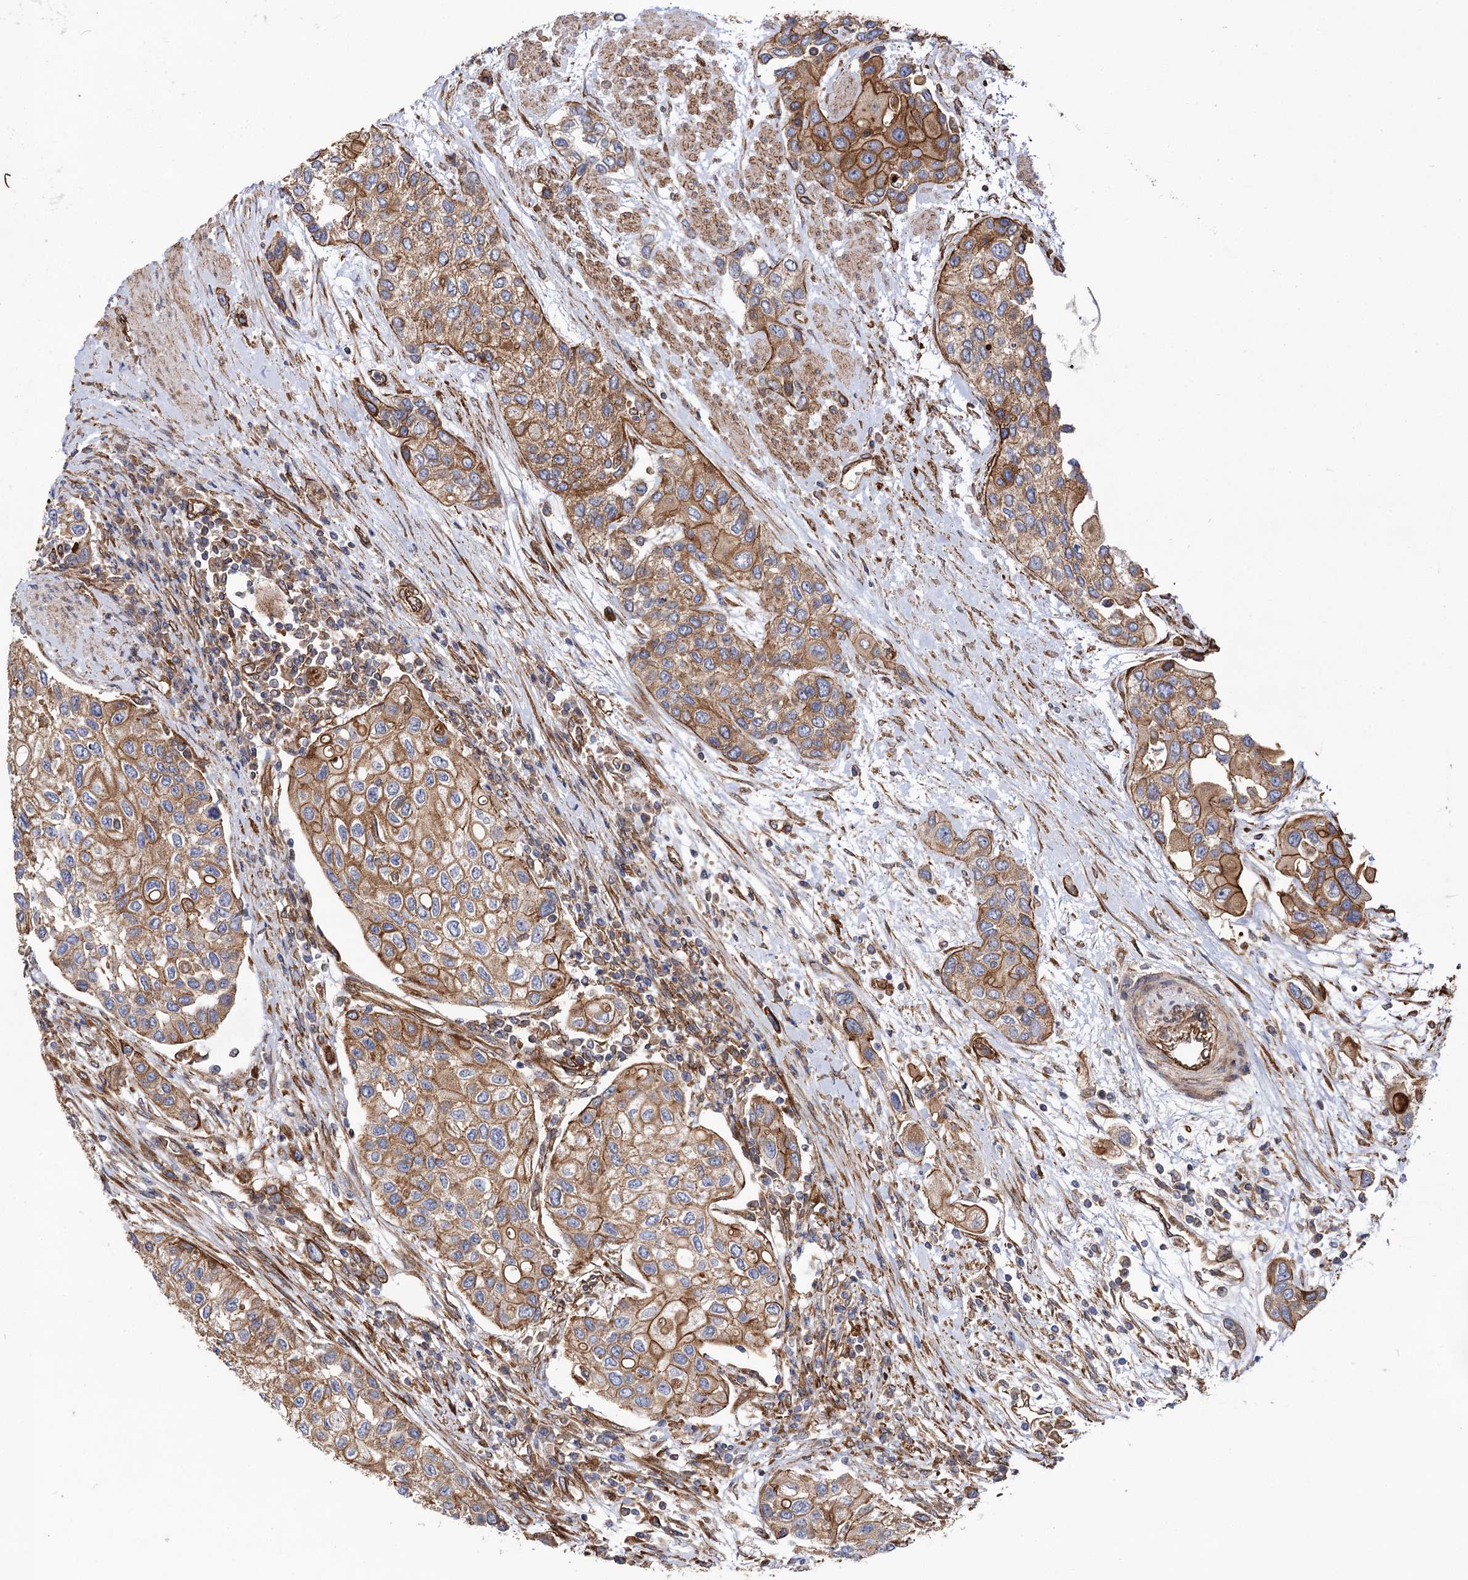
{"staining": {"intensity": "moderate", "quantity": ">75%", "location": "cytoplasmic/membranous"}, "tissue": "urothelial cancer", "cell_type": "Tumor cells", "image_type": "cancer", "snomed": [{"axis": "morphology", "description": "Normal tissue, NOS"}, {"axis": "morphology", "description": "Urothelial carcinoma, High grade"}, {"axis": "topography", "description": "Vascular tissue"}, {"axis": "topography", "description": "Urinary bladder"}], "caption": "Immunohistochemical staining of human urothelial cancer exhibits medium levels of moderate cytoplasmic/membranous protein staining in approximately >75% of tumor cells.", "gene": "CIP2A", "patient": {"sex": "female", "age": 56}}